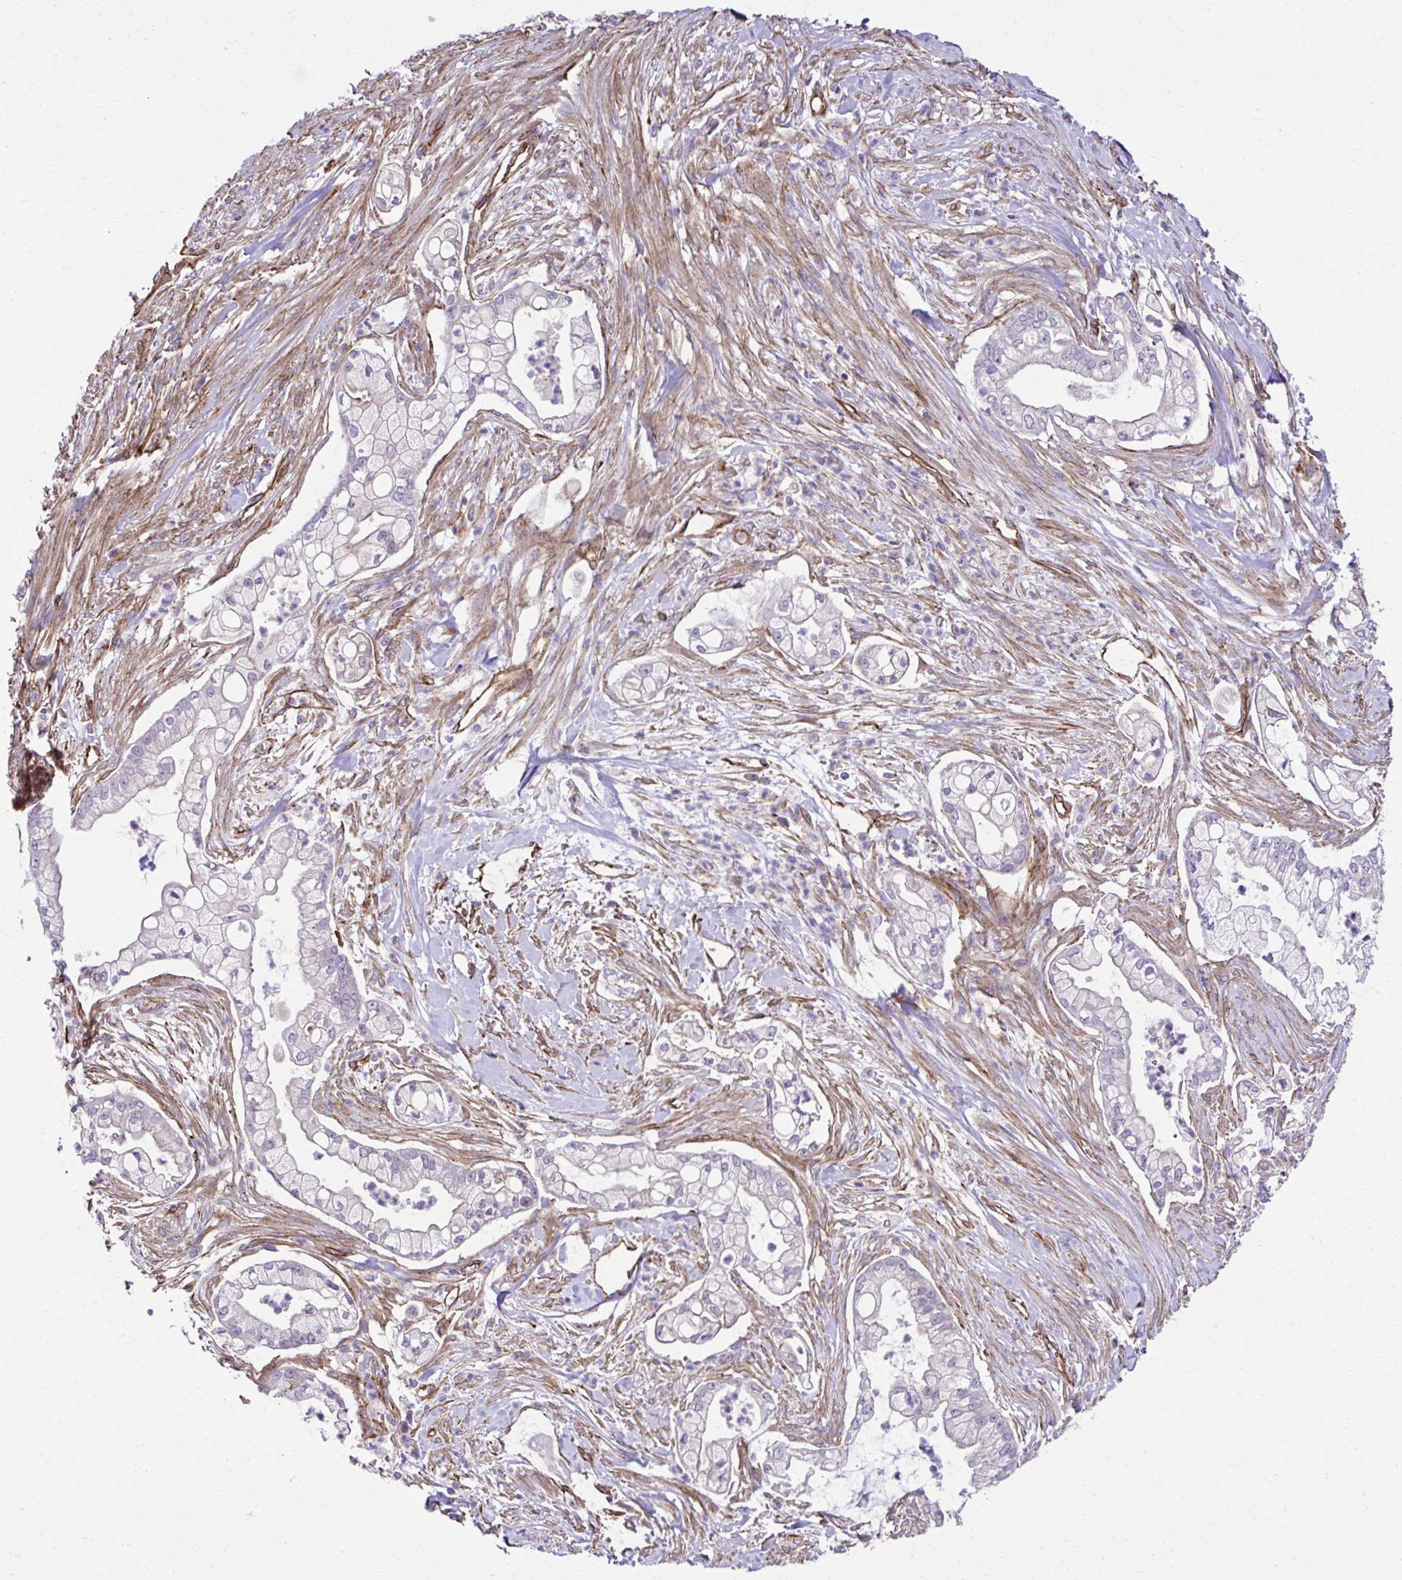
{"staining": {"intensity": "negative", "quantity": "none", "location": "none"}, "tissue": "pancreatic cancer", "cell_type": "Tumor cells", "image_type": "cancer", "snomed": [{"axis": "morphology", "description": "Adenocarcinoma, NOS"}, {"axis": "topography", "description": "Pancreas"}], "caption": "Pancreatic cancer (adenocarcinoma) was stained to show a protein in brown. There is no significant positivity in tumor cells.", "gene": "TRIM52", "patient": {"sex": "female", "age": 69}}